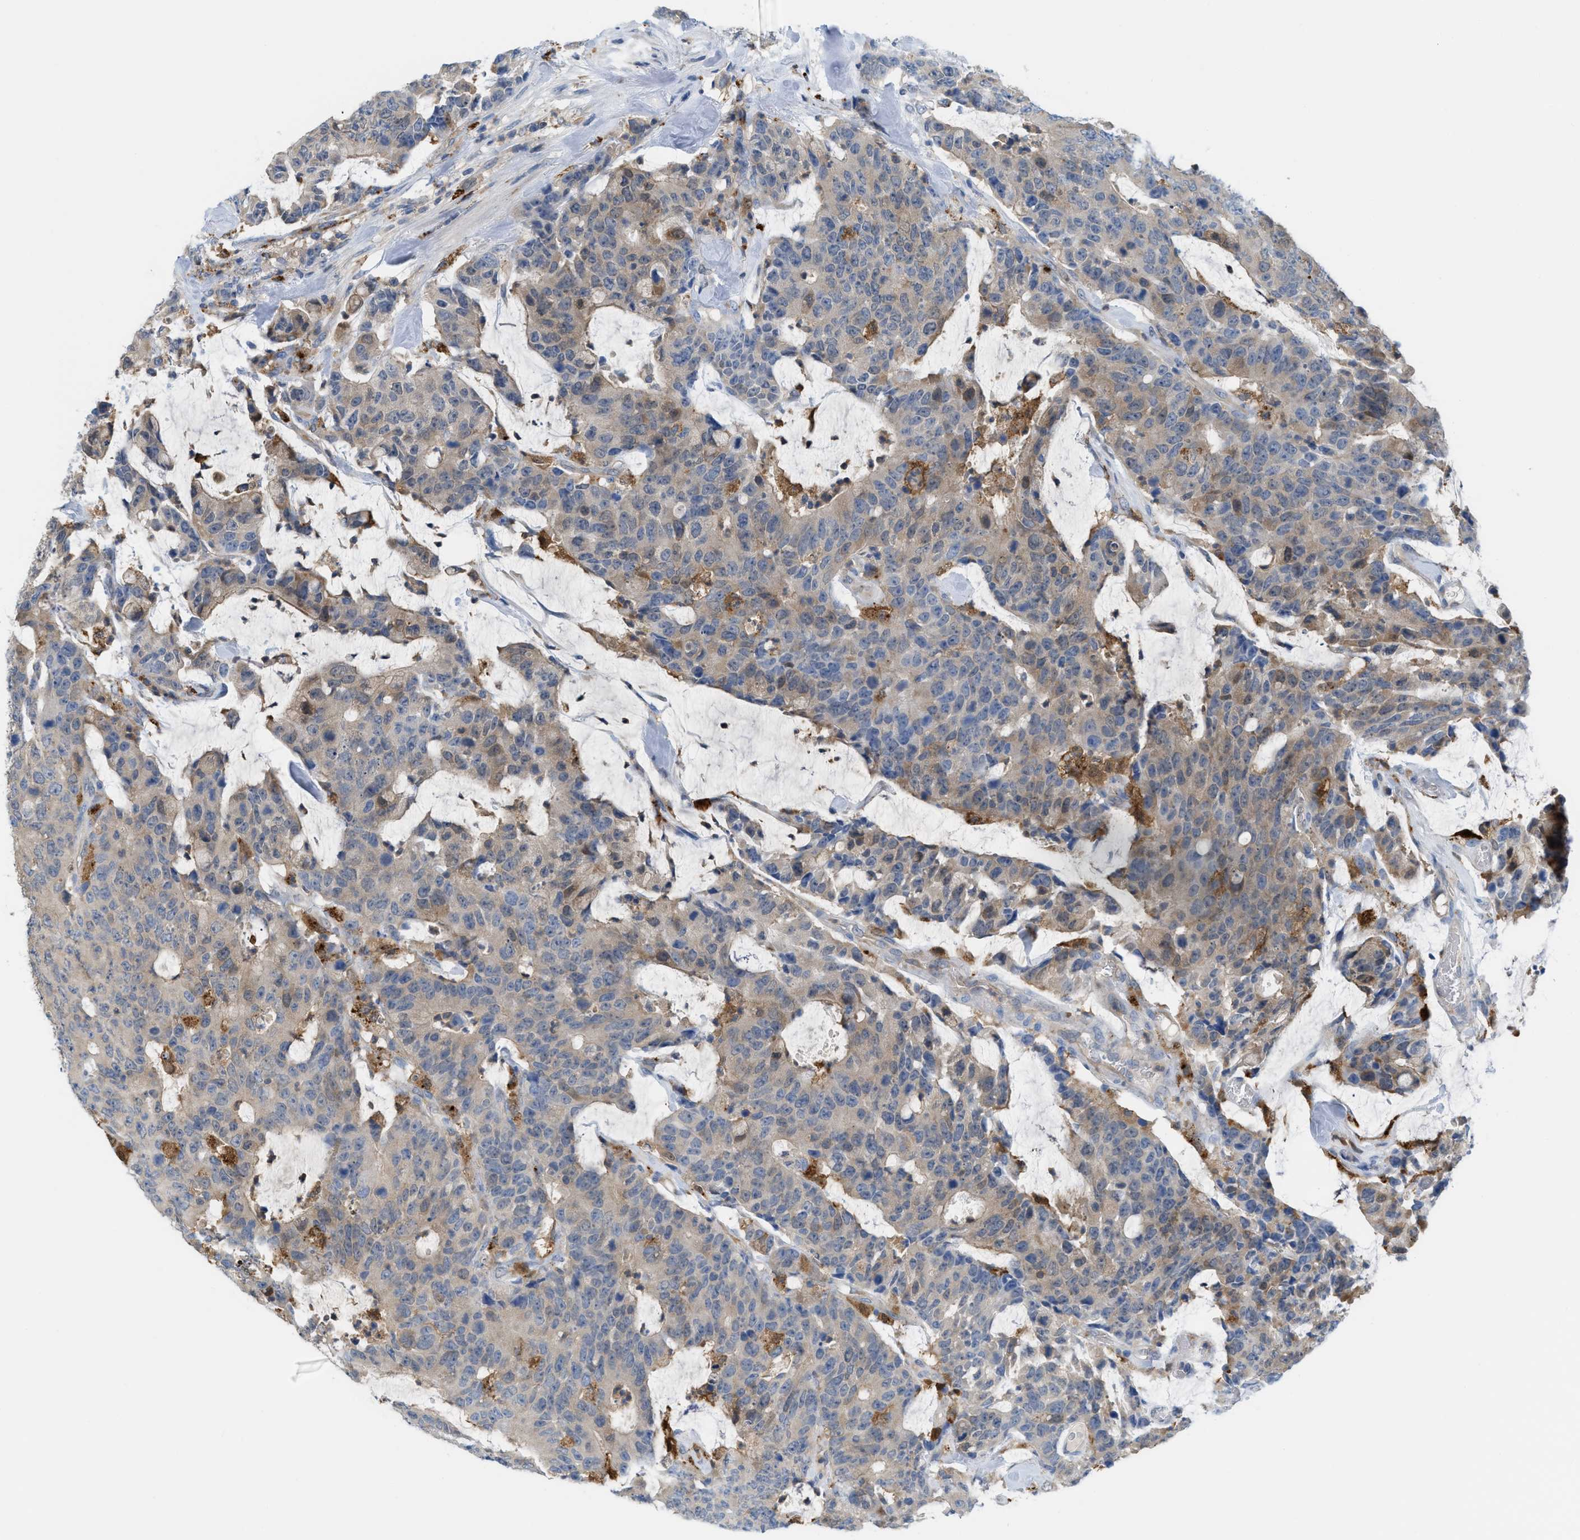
{"staining": {"intensity": "weak", "quantity": ">75%", "location": "cytoplasmic/membranous"}, "tissue": "colorectal cancer", "cell_type": "Tumor cells", "image_type": "cancer", "snomed": [{"axis": "morphology", "description": "Adenocarcinoma, NOS"}, {"axis": "topography", "description": "Colon"}], "caption": "Immunohistochemical staining of colorectal cancer (adenocarcinoma) demonstrates low levels of weak cytoplasmic/membranous positivity in about >75% of tumor cells. The staining was performed using DAB to visualize the protein expression in brown, while the nuclei were stained in blue with hematoxylin (Magnification: 20x).", "gene": "CSTB", "patient": {"sex": "female", "age": 86}}